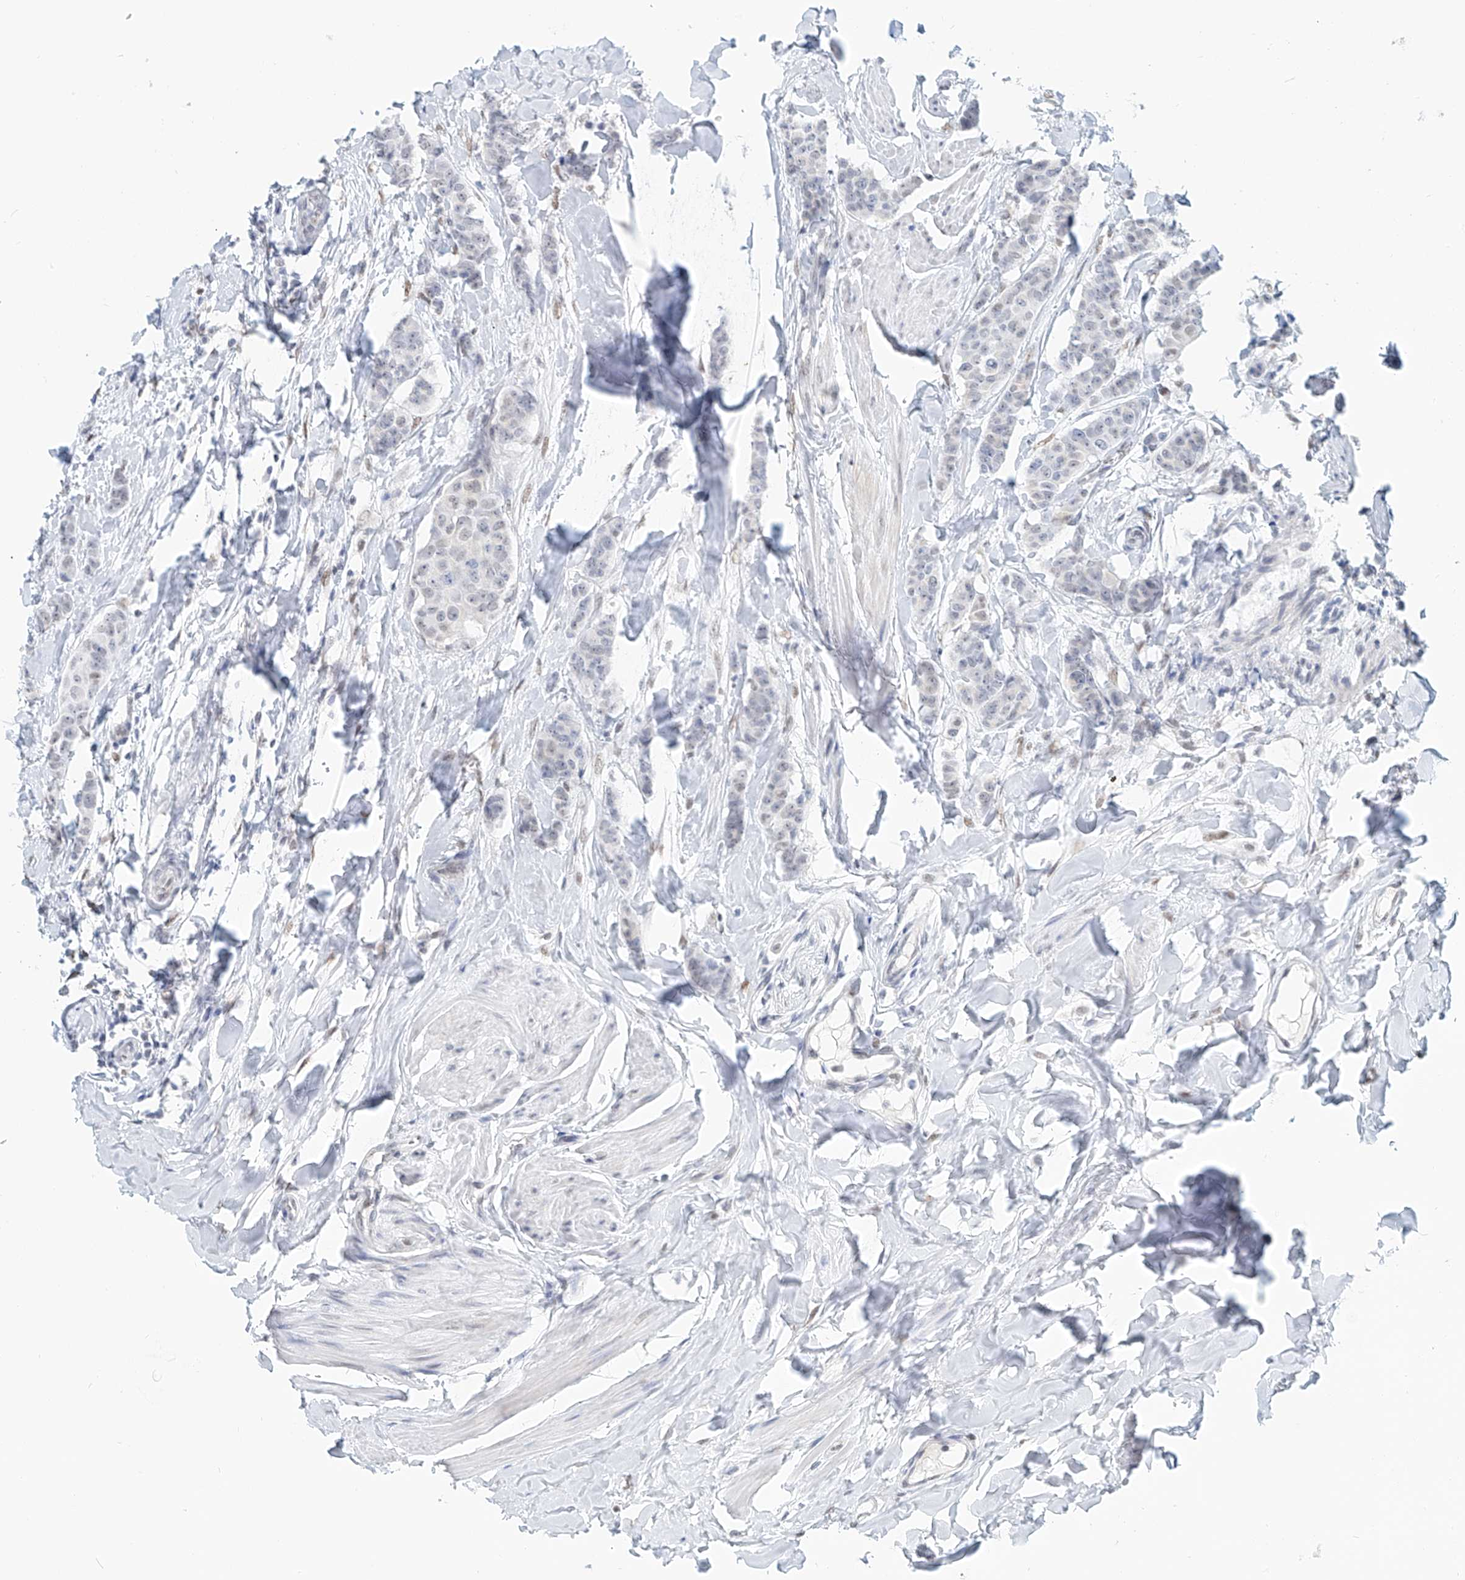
{"staining": {"intensity": "negative", "quantity": "none", "location": "none"}, "tissue": "breast cancer", "cell_type": "Tumor cells", "image_type": "cancer", "snomed": [{"axis": "morphology", "description": "Duct carcinoma"}, {"axis": "topography", "description": "Breast"}], "caption": "Tumor cells show no significant protein expression in breast infiltrating ductal carcinoma.", "gene": "SASH1", "patient": {"sex": "female", "age": 40}}